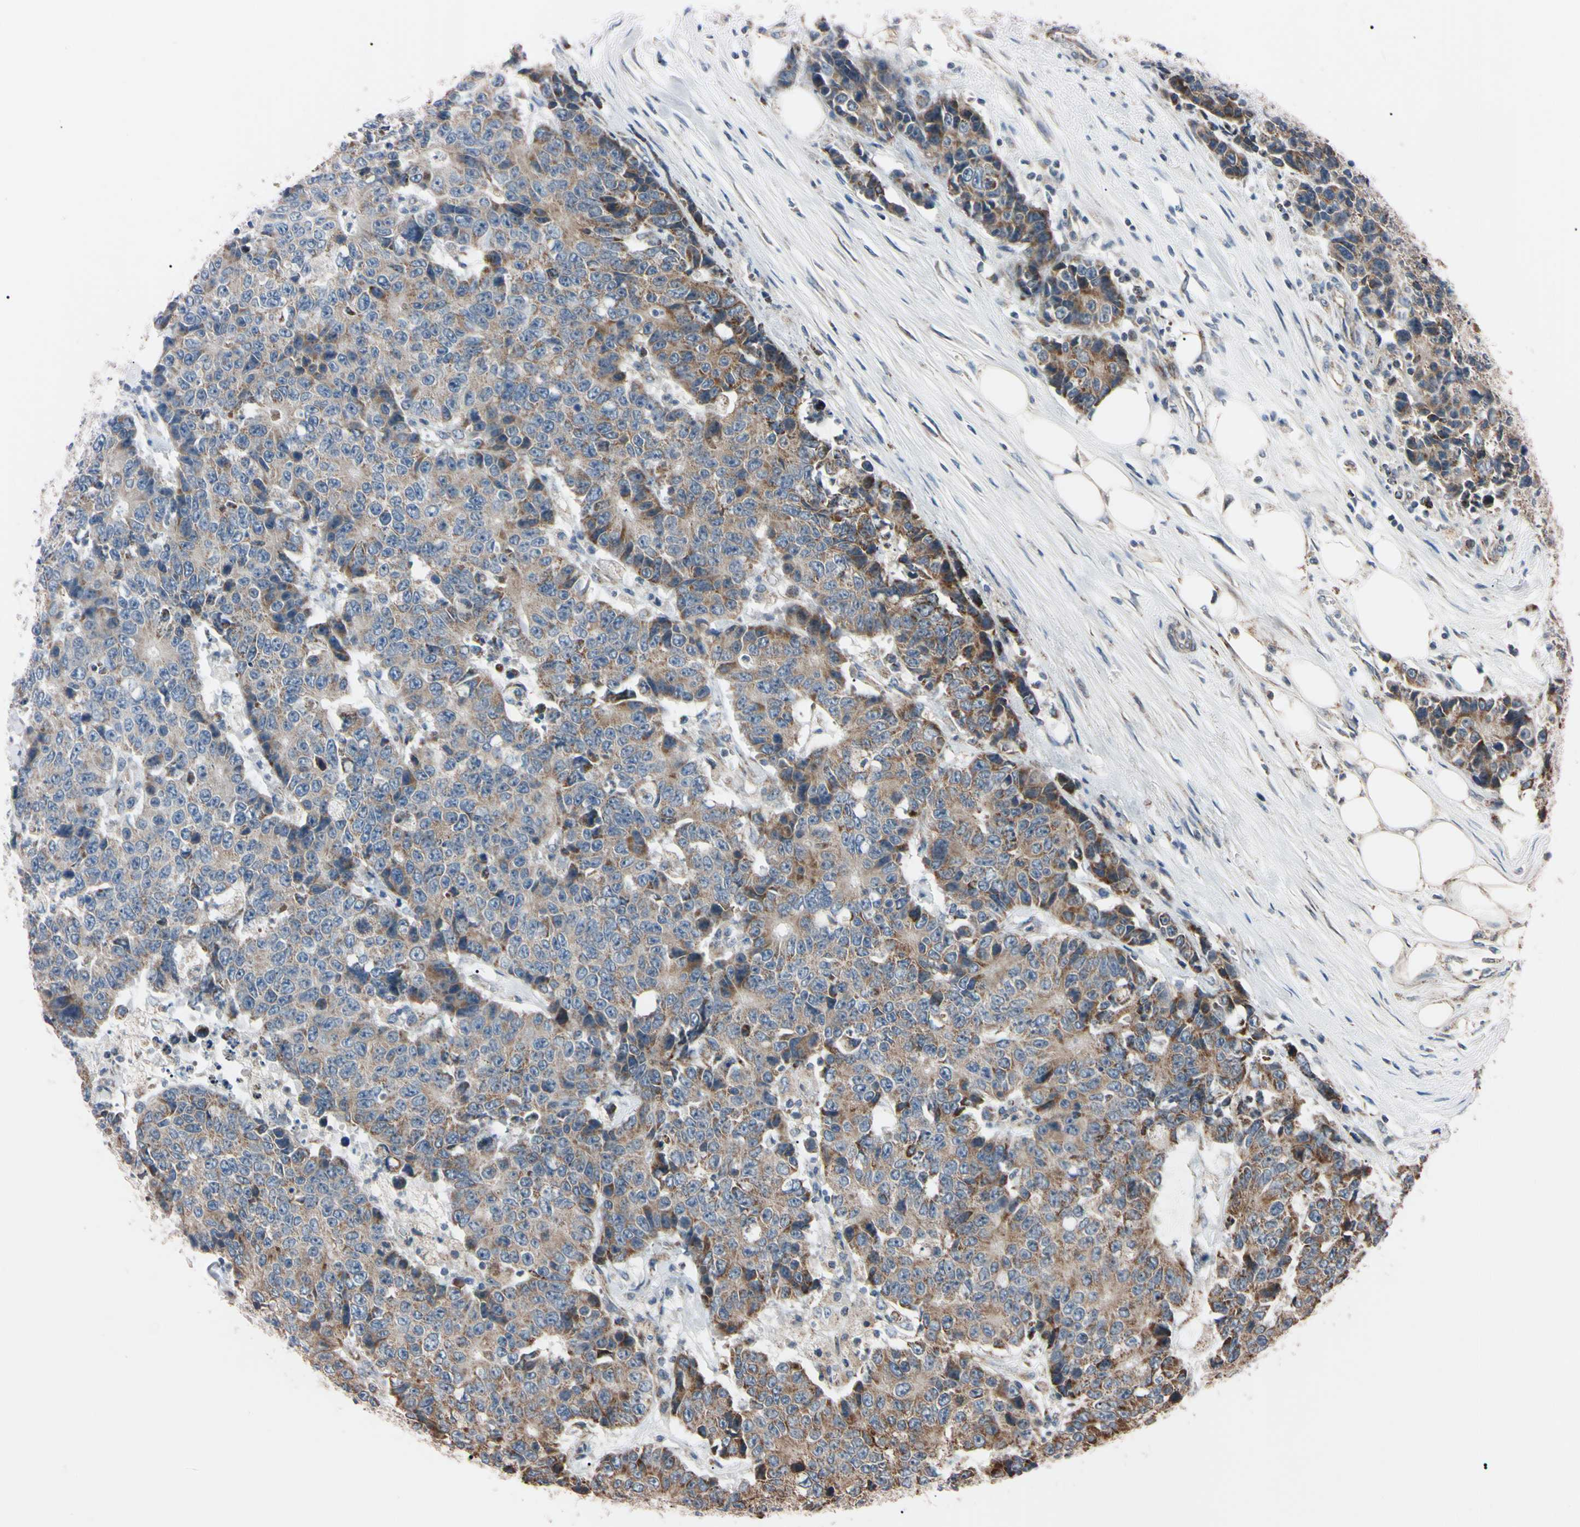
{"staining": {"intensity": "weak", "quantity": ">75%", "location": "cytoplasmic/membranous"}, "tissue": "colorectal cancer", "cell_type": "Tumor cells", "image_type": "cancer", "snomed": [{"axis": "morphology", "description": "Adenocarcinoma, NOS"}, {"axis": "topography", "description": "Colon"}], "caption": "Approximately >75% of tumor cells in colorectal cancer display weak cytoplasmic/membranous protein positivity as visualized by brown immunohistochemical staining.", "gene": "TNFRSF1A", "patient": {"sex": "female", "age": 86}}